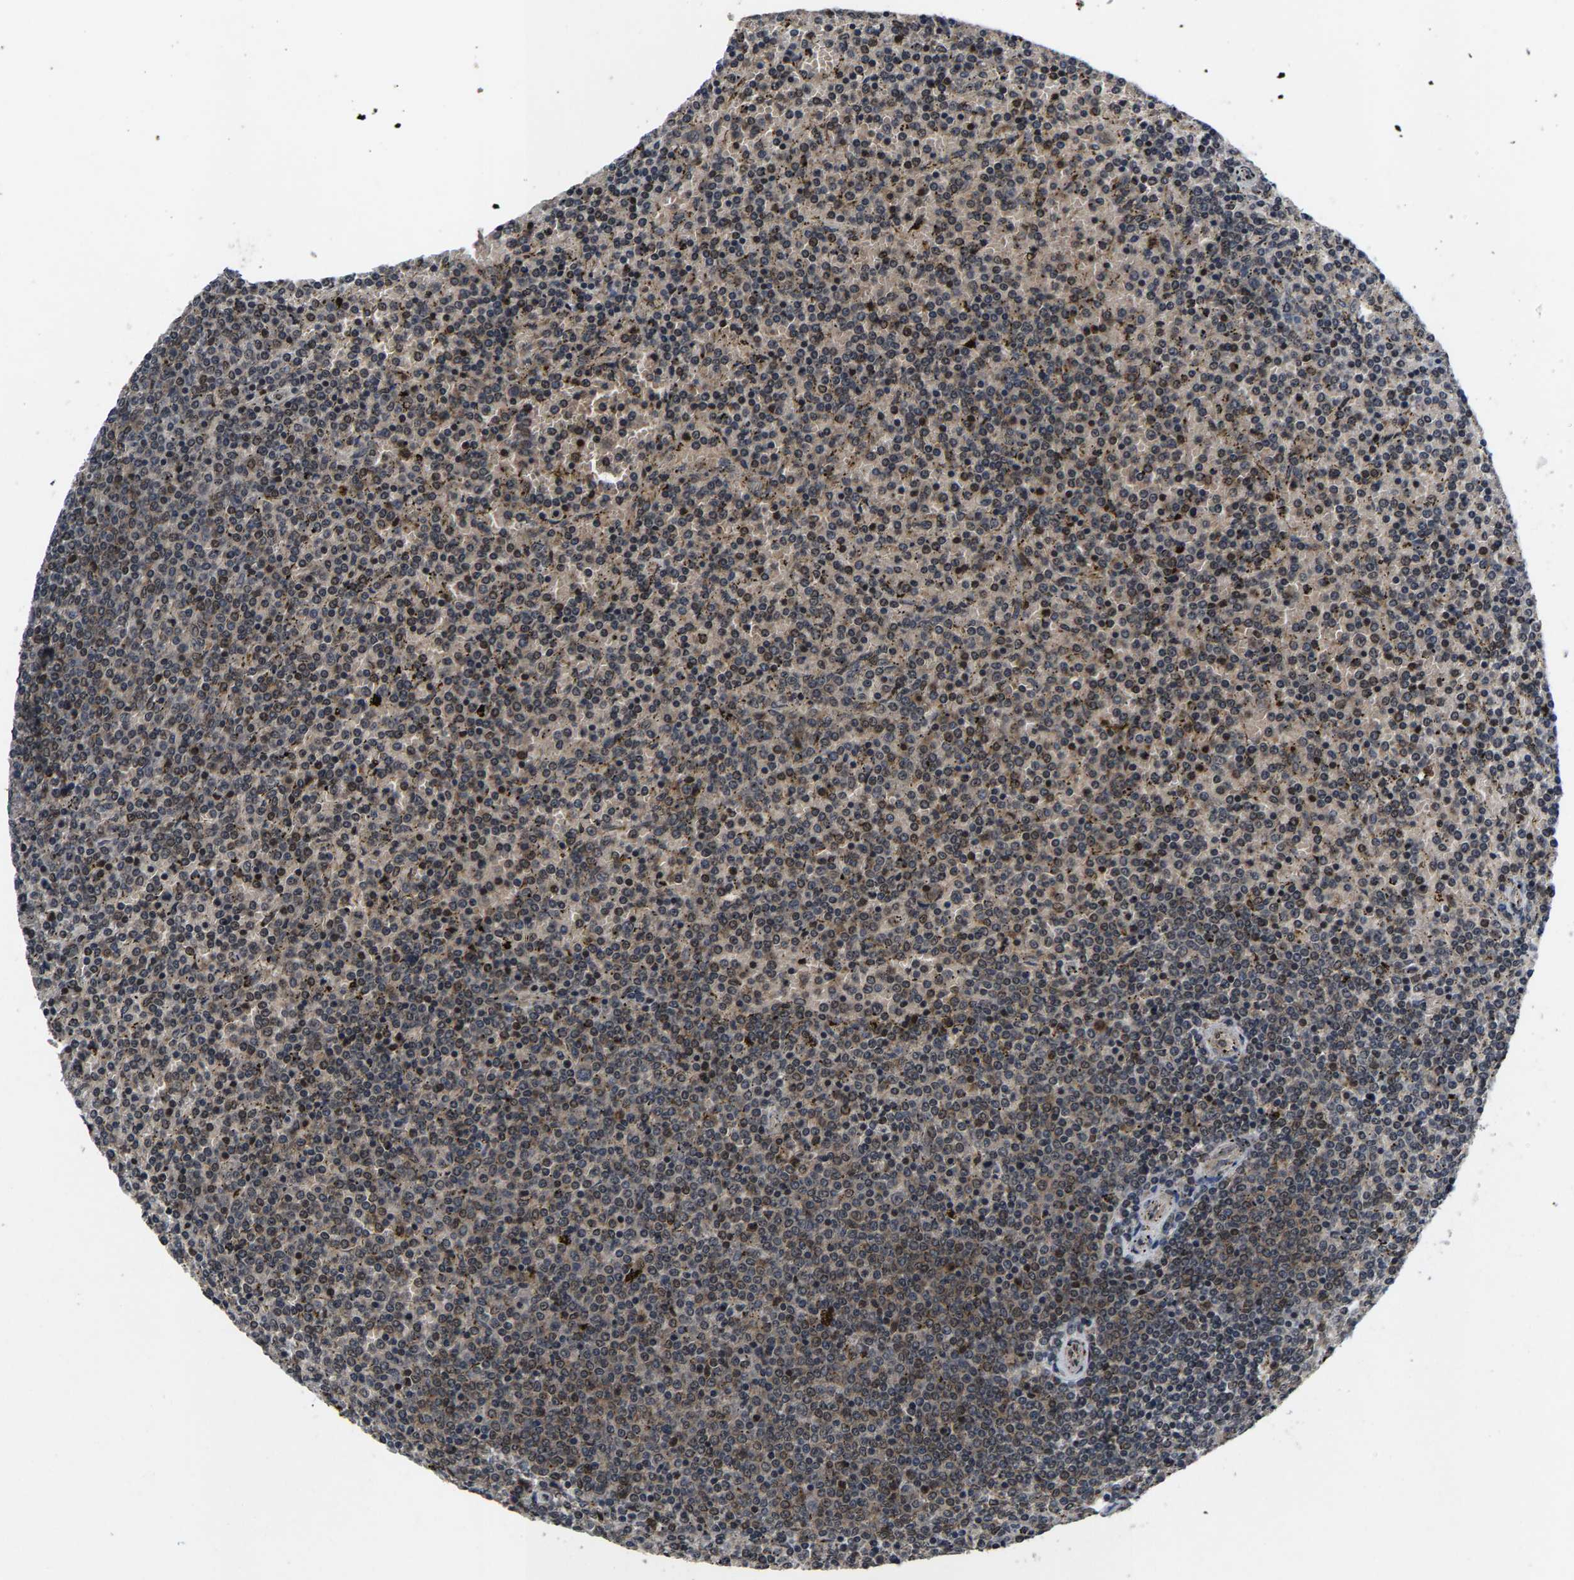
{"staining": {"intensity": "weak", "quantity": "25%-75%", "location": "nuclear"}, "tissue": "lymphoma", "cell_type": "Tumor cells", "image_type": "cancer", "snomed": [{"axis": "morphology", "description": "Malignant lymphoma, non-Hodgkin's type, Low grade"}, {"axis": "topography", "description": "Spleen"}], "caption": "Brown immunohistochemical staining in malignant lymphoma, non-Hodgkin's type (low-grade) displays weak nuclear expression in about 25%-75% of tumor cells.", "gene": "HUWE1", "patient": {"sex": "female", "age": 77}}